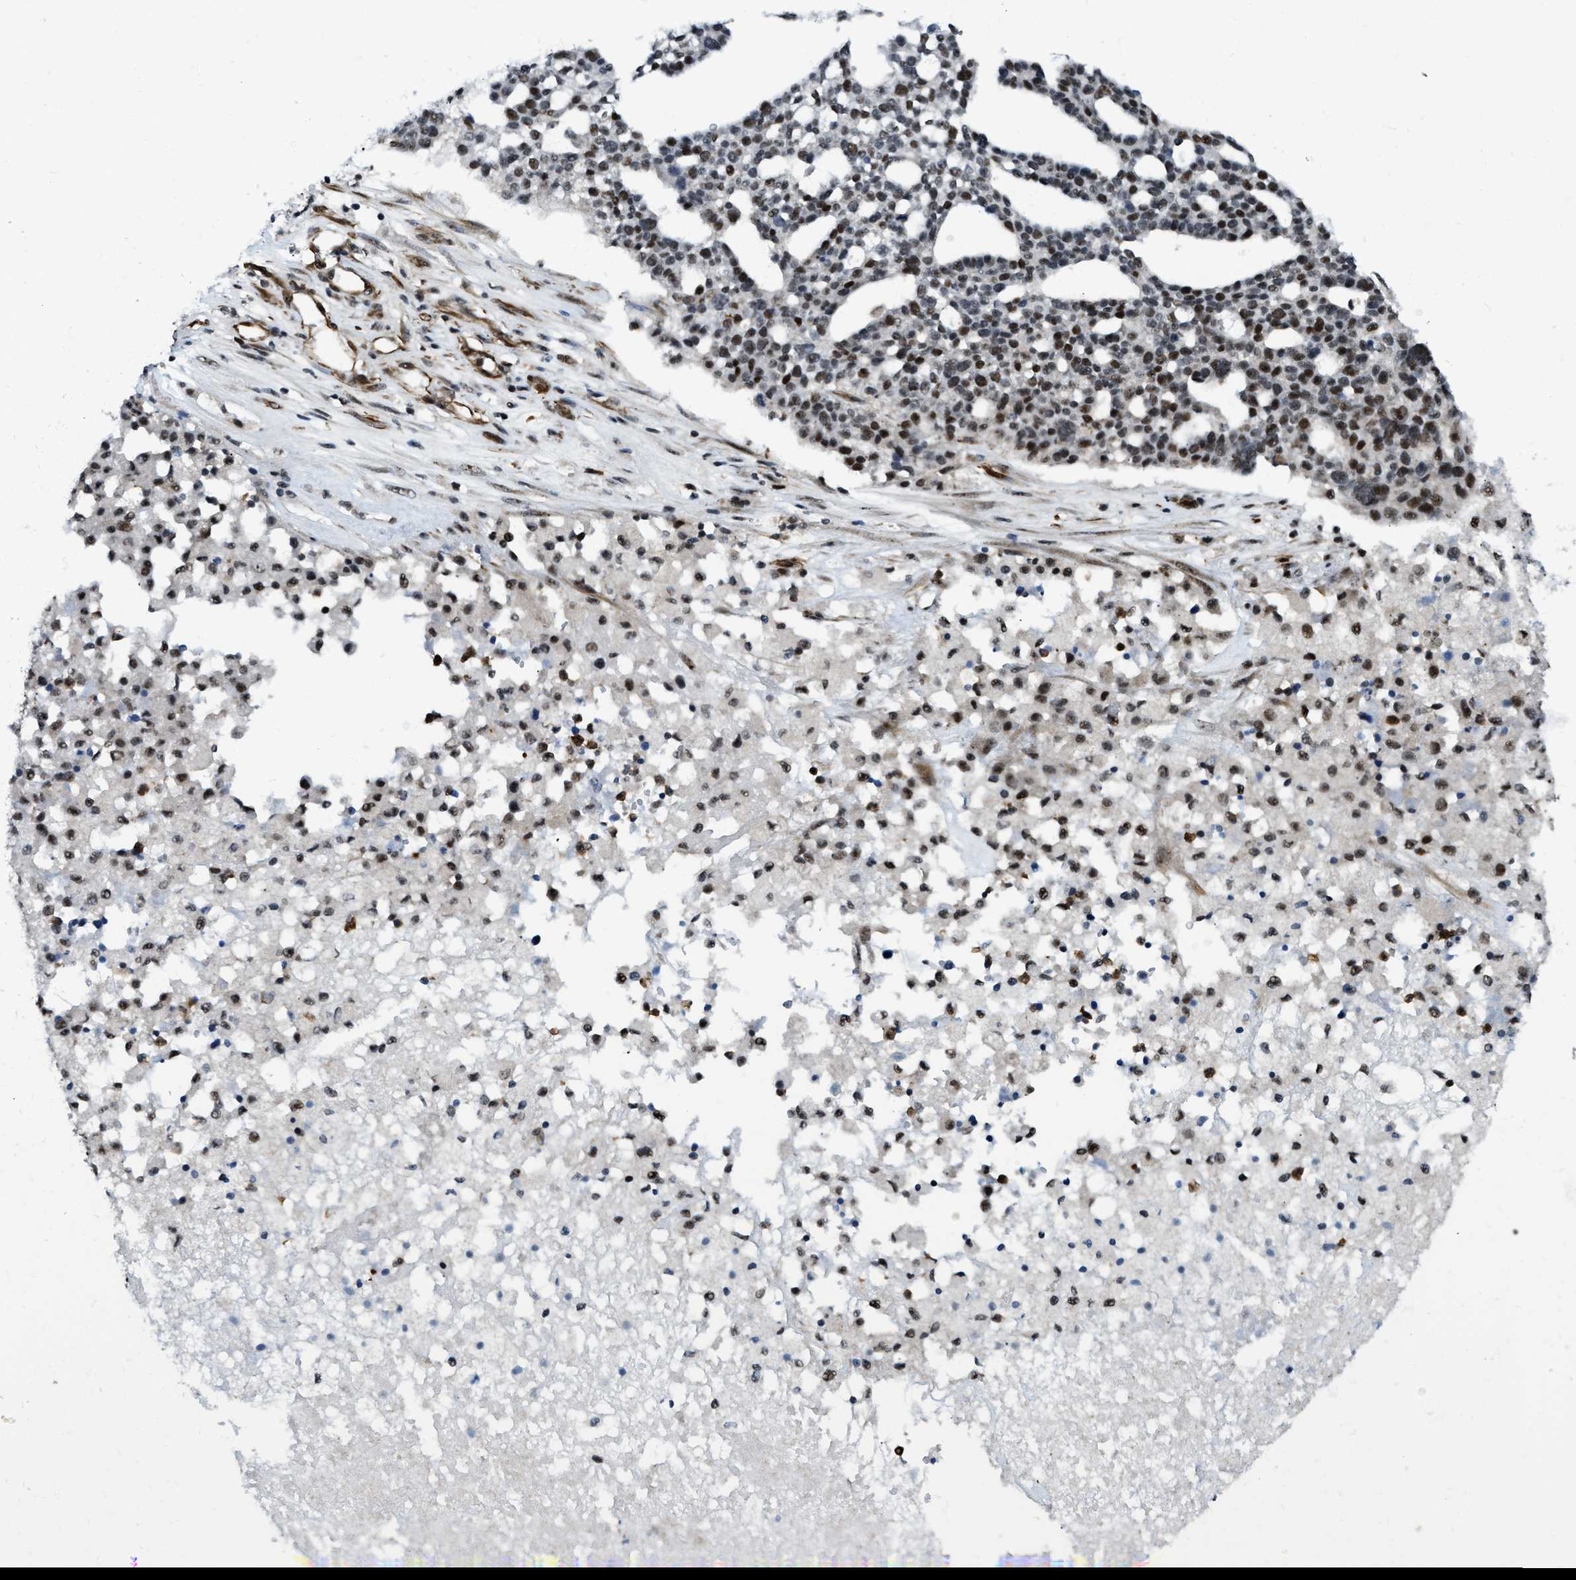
{"staining": {"intensity": "moderate", "quantity": "25%-75%", "location": "nuclear"}, "tissue": "ovarian cancer", "cell_type": "Tumor cells", "image_type": "cancer", "snomed": [{"axis": "morphology", "description": "Cystadenocarcinoma, serous, NOS"}, {"axis": "topography", "description": "Ovary"}], "caption": "Moderate nuclear staining for a protein is appreciated in approximately 25%-75% of tumor cells of serous cystadenocarcinoma (ovarian) using immunohistochemistry.", "gene": "E2F1", "patient": {"sex": "female", "age": 59}}